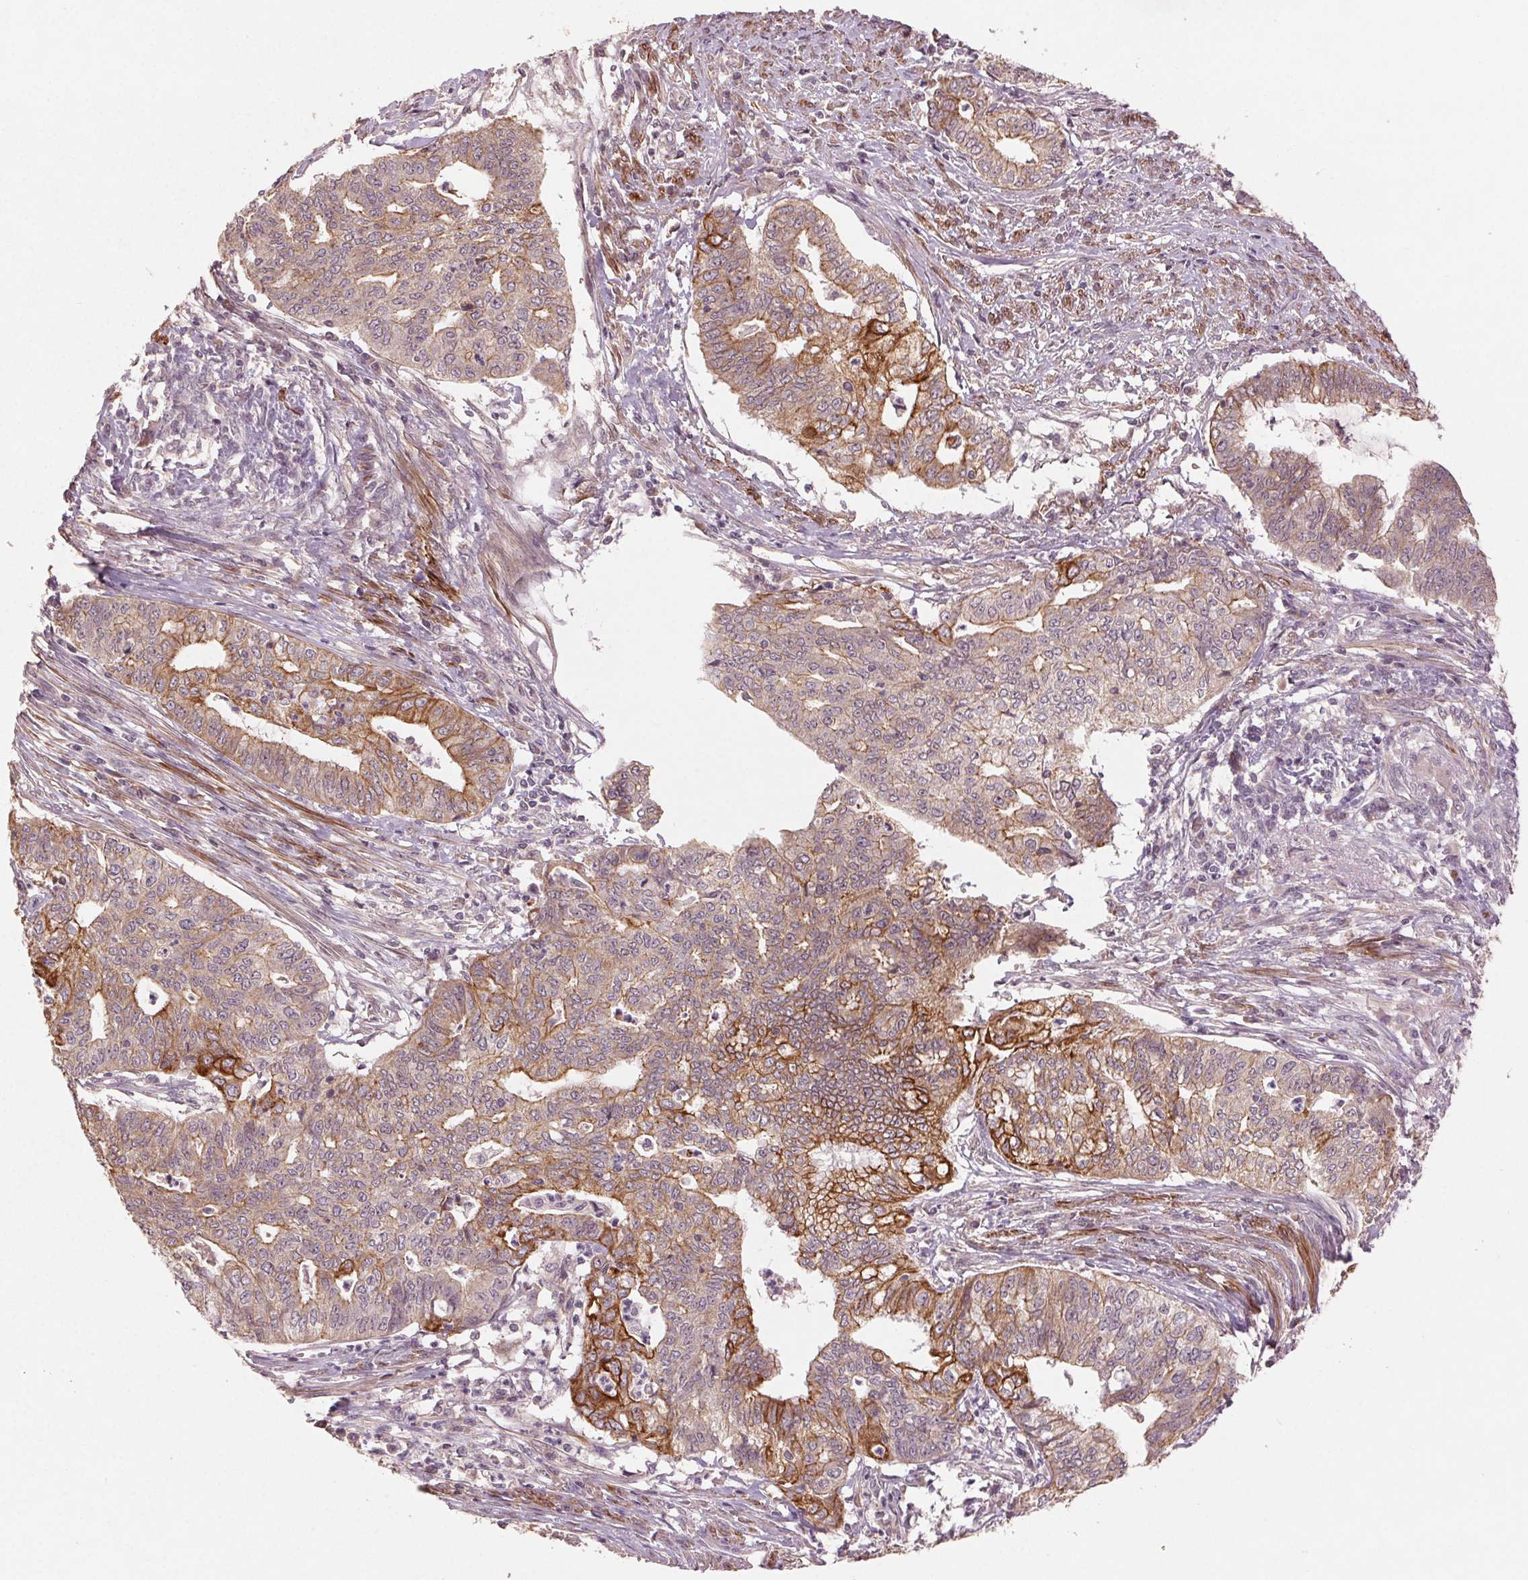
{"staining": {"intensity": "strong", "quantity": "<25%", "location": "cytoplasmic/membranous"}, "tissue": "endometrial cancer", "cell_type": "Tumor cells", "image_type": "cancer", "snomed": [{"axis": "morphology", "description": "Adenocarcinoma, NOS"}, {"axis": "topography", "description": "Endometrium"}], "caption": "Tumor cells show medium levels of strong cytoplasmic/membranous positivity in about <25% of cells in human endometrial adenocarcinoma.", "gene": "SMLR1", "patient": {"sex": "female", "age": 79}}